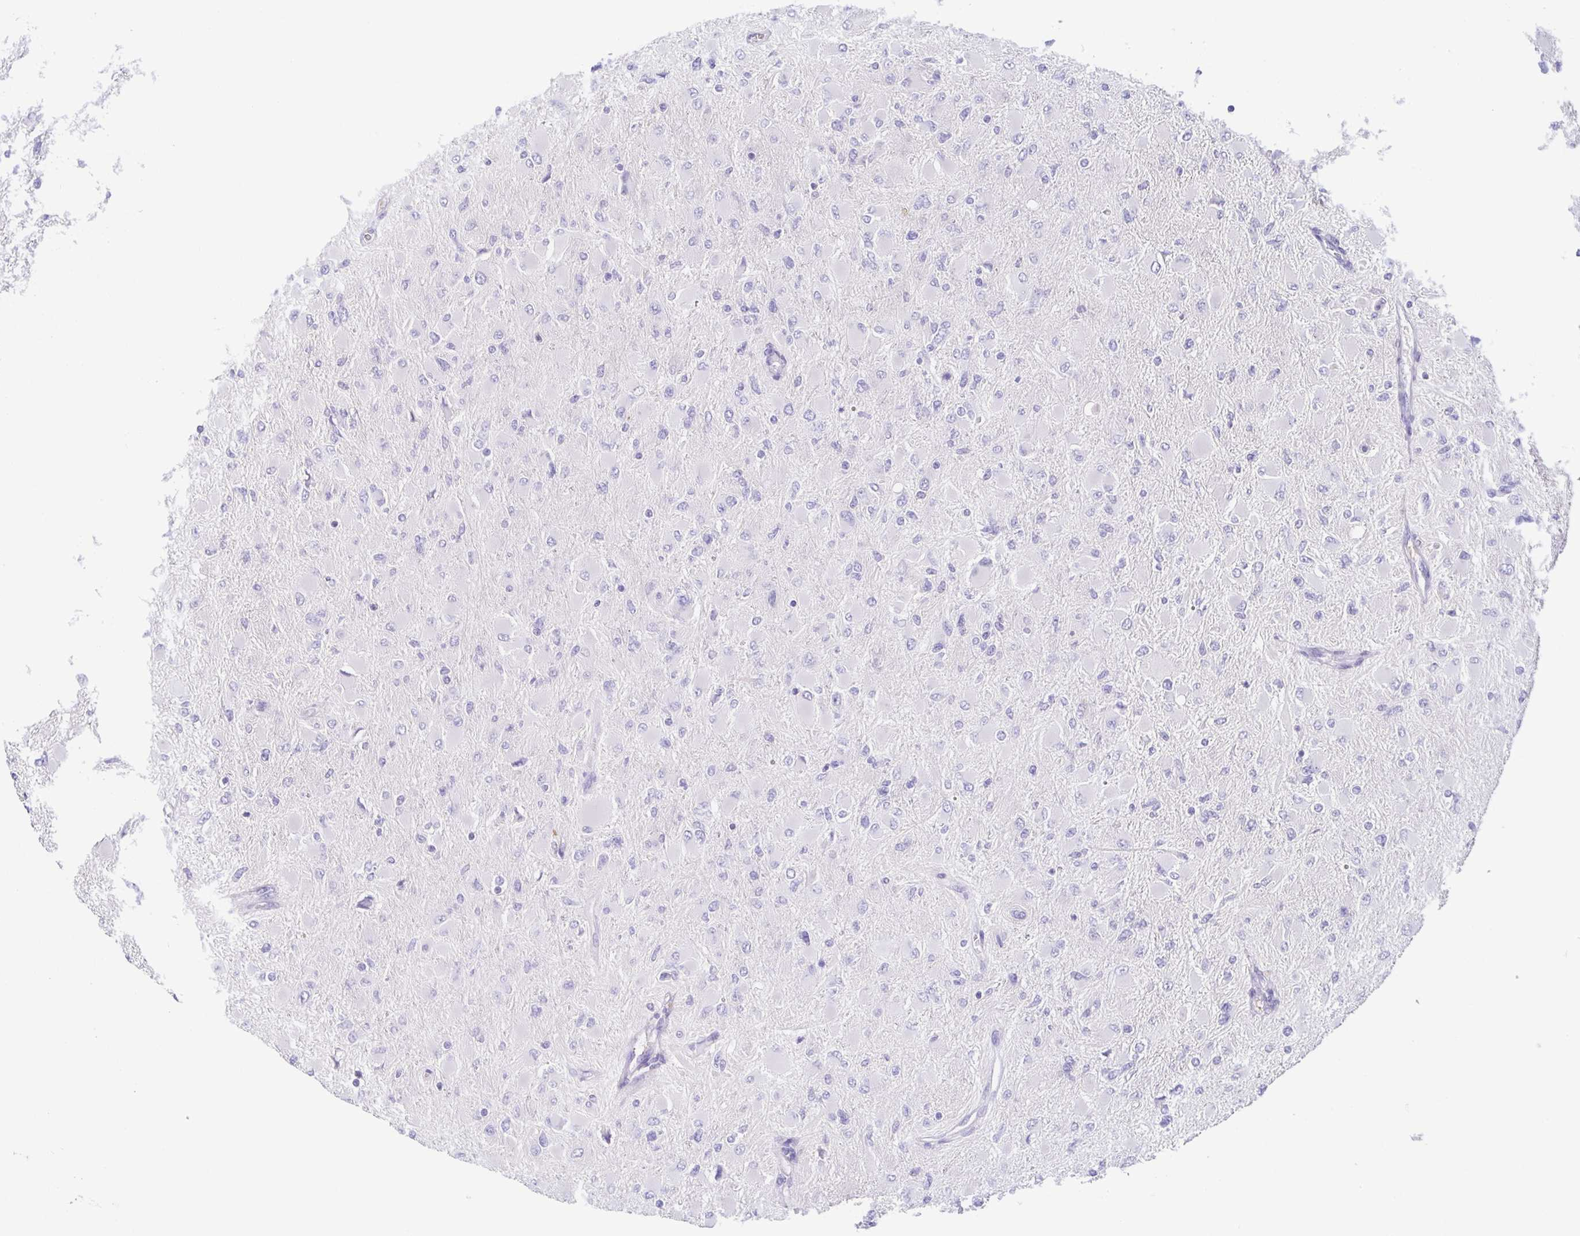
{"staining": {"intensity": "negative", "quantity": "none", "location": "none"}, "tissue": "glioma", "cell_type": "Tumor cells", "image_type": "cancer", "snomed": [{"axis": "morphology", "description": "Glioma, malignant, High grade"}, {"axis": "topography", "description": "Cerebral cortex"}], "caption": "Tumor cells are negative for protein expression in human malignant glioma (high-grade).", "gene": "ARPP21", "patient": {"sex": "female", "age": 36}}